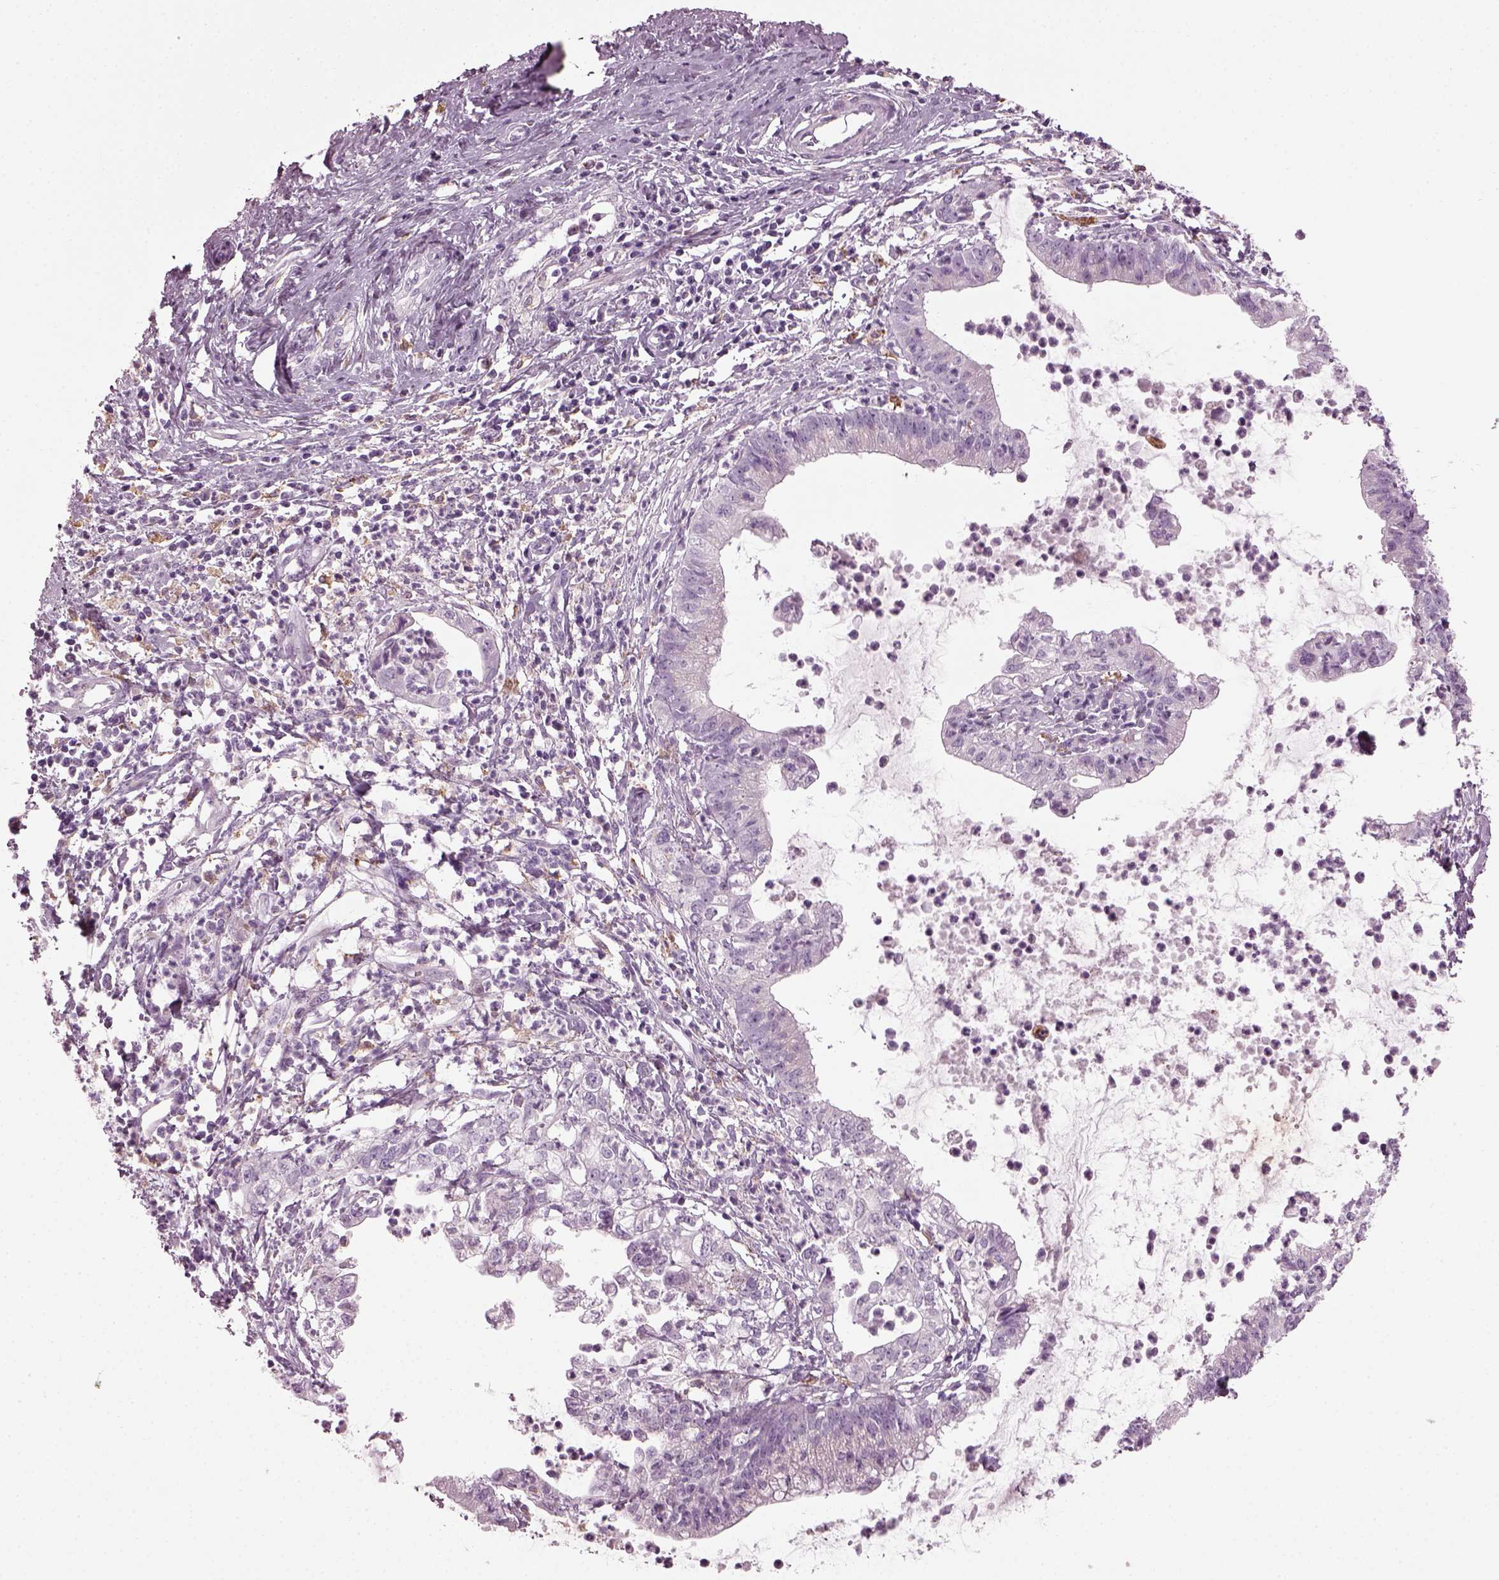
{"staining": {"intensity": "negative", "quantity": "none", "location": "none"}, "tissue": "cervical cancer", "cell_type": "Tumor cells", "image_type": "cancer", "snomed": [{"axis": "morphology", "description": "Normal tissue, NOS"}, {"axis": "morphology", "description": "Adenocarcinoma, NOS"}, {"axis": "topography", "description": "Cervix"}], "caption": "Immunohistochemical staining of human cervical cancer displays no significant staining in tumor cells.", "gene": "TMEM231", "patient": {"sex": "female", "age": 38}}